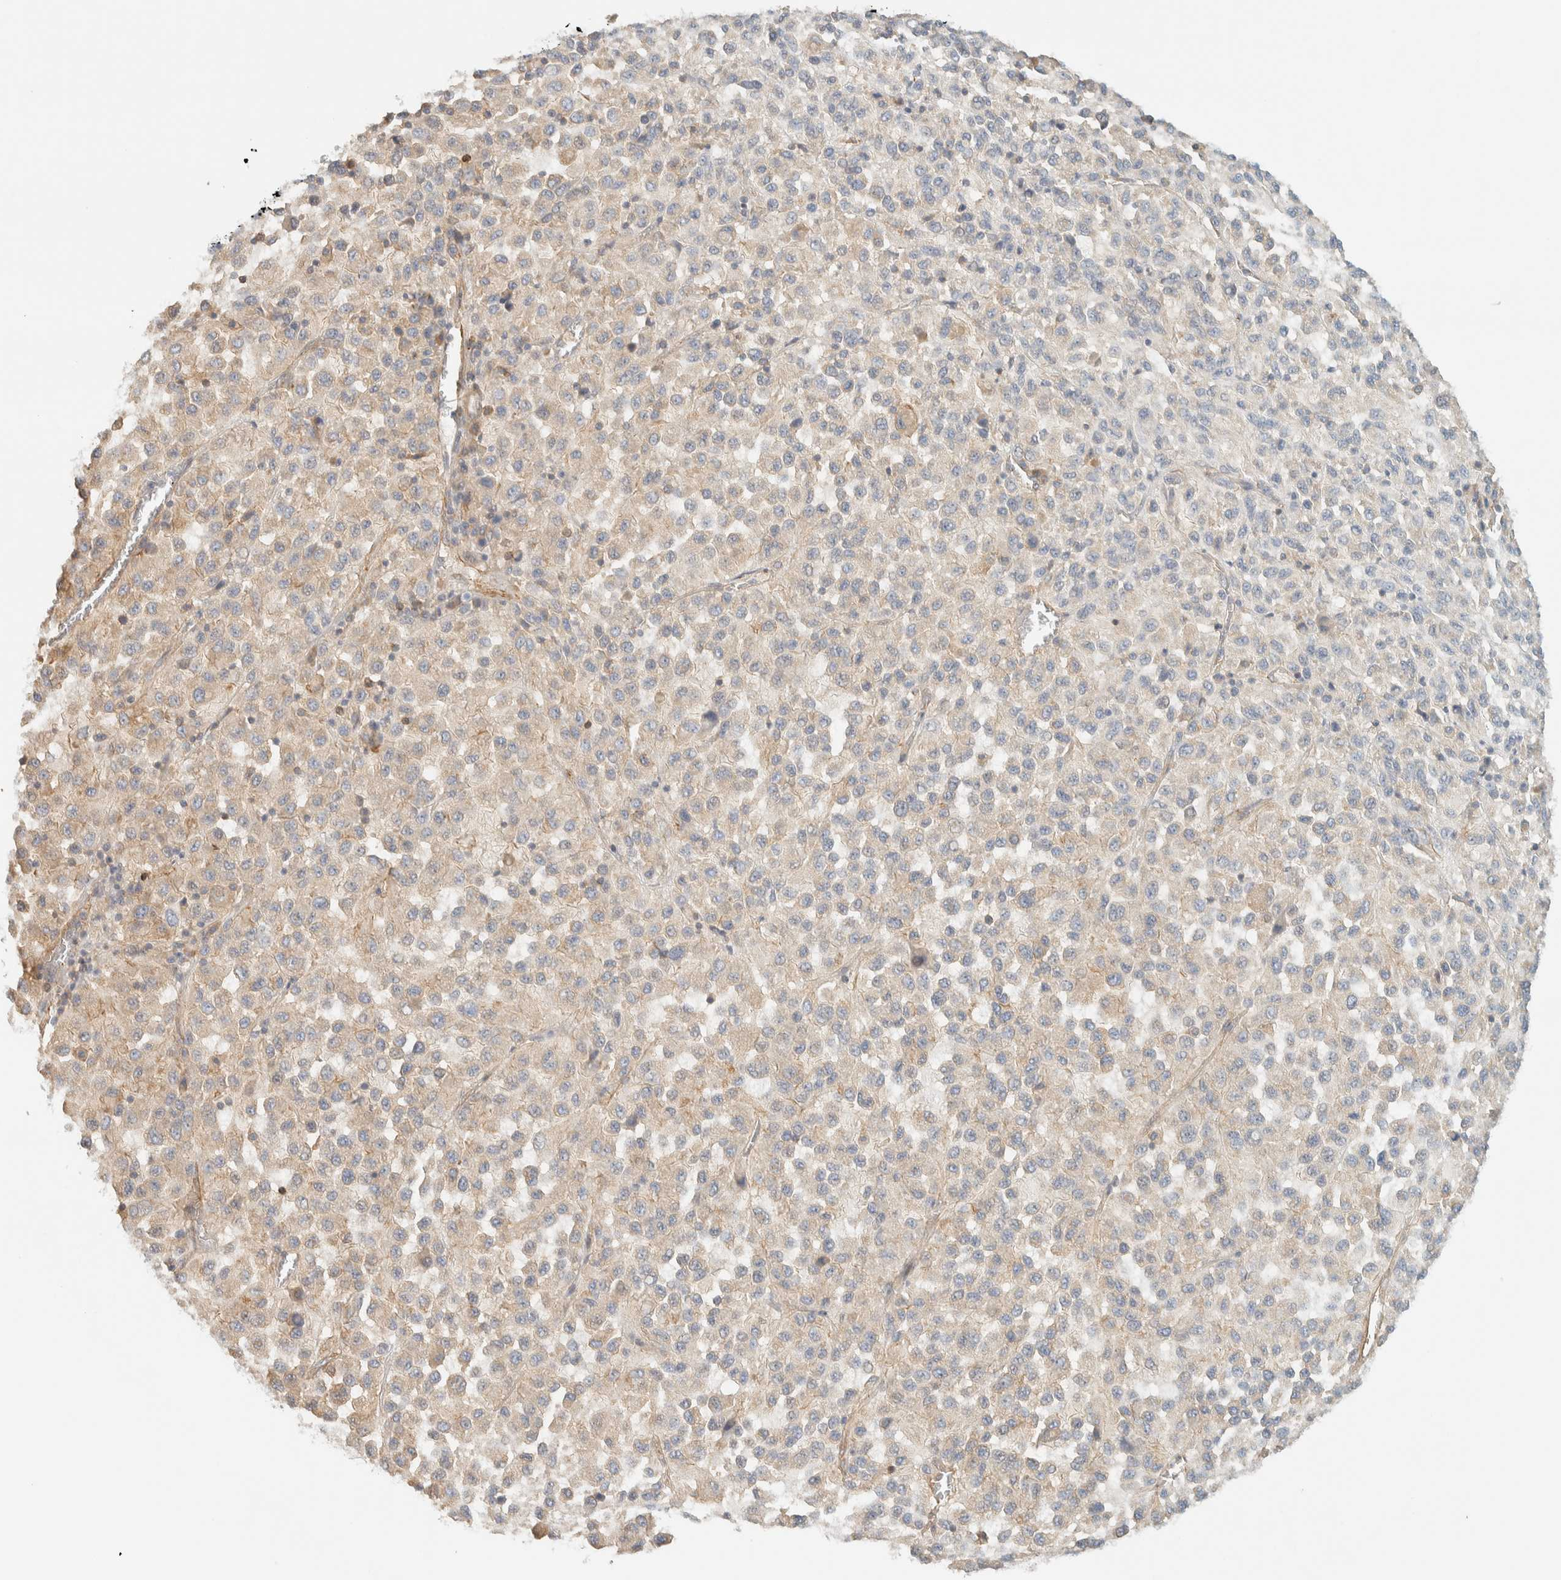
{"staining": {"intensity": "weak", "quantity": "<25%", "location": "cytoplasmic/membranous"}, "tissue": "melanoma", "cell_type": "Tumor cells", "image_type": "cancer", "snomed": [{"axis": "morphology", "description": "Malignant melanoma, Metastatic site"}, {"axis": "topography", "description": "Lung"}], "caption": "Tumor cells are negative for brown protein staining in malignant melanoma (metastatic site). Nuclei are stained in blue.", "gene": "LIMA1", "patient": {"sex": "male", "age": 64}}